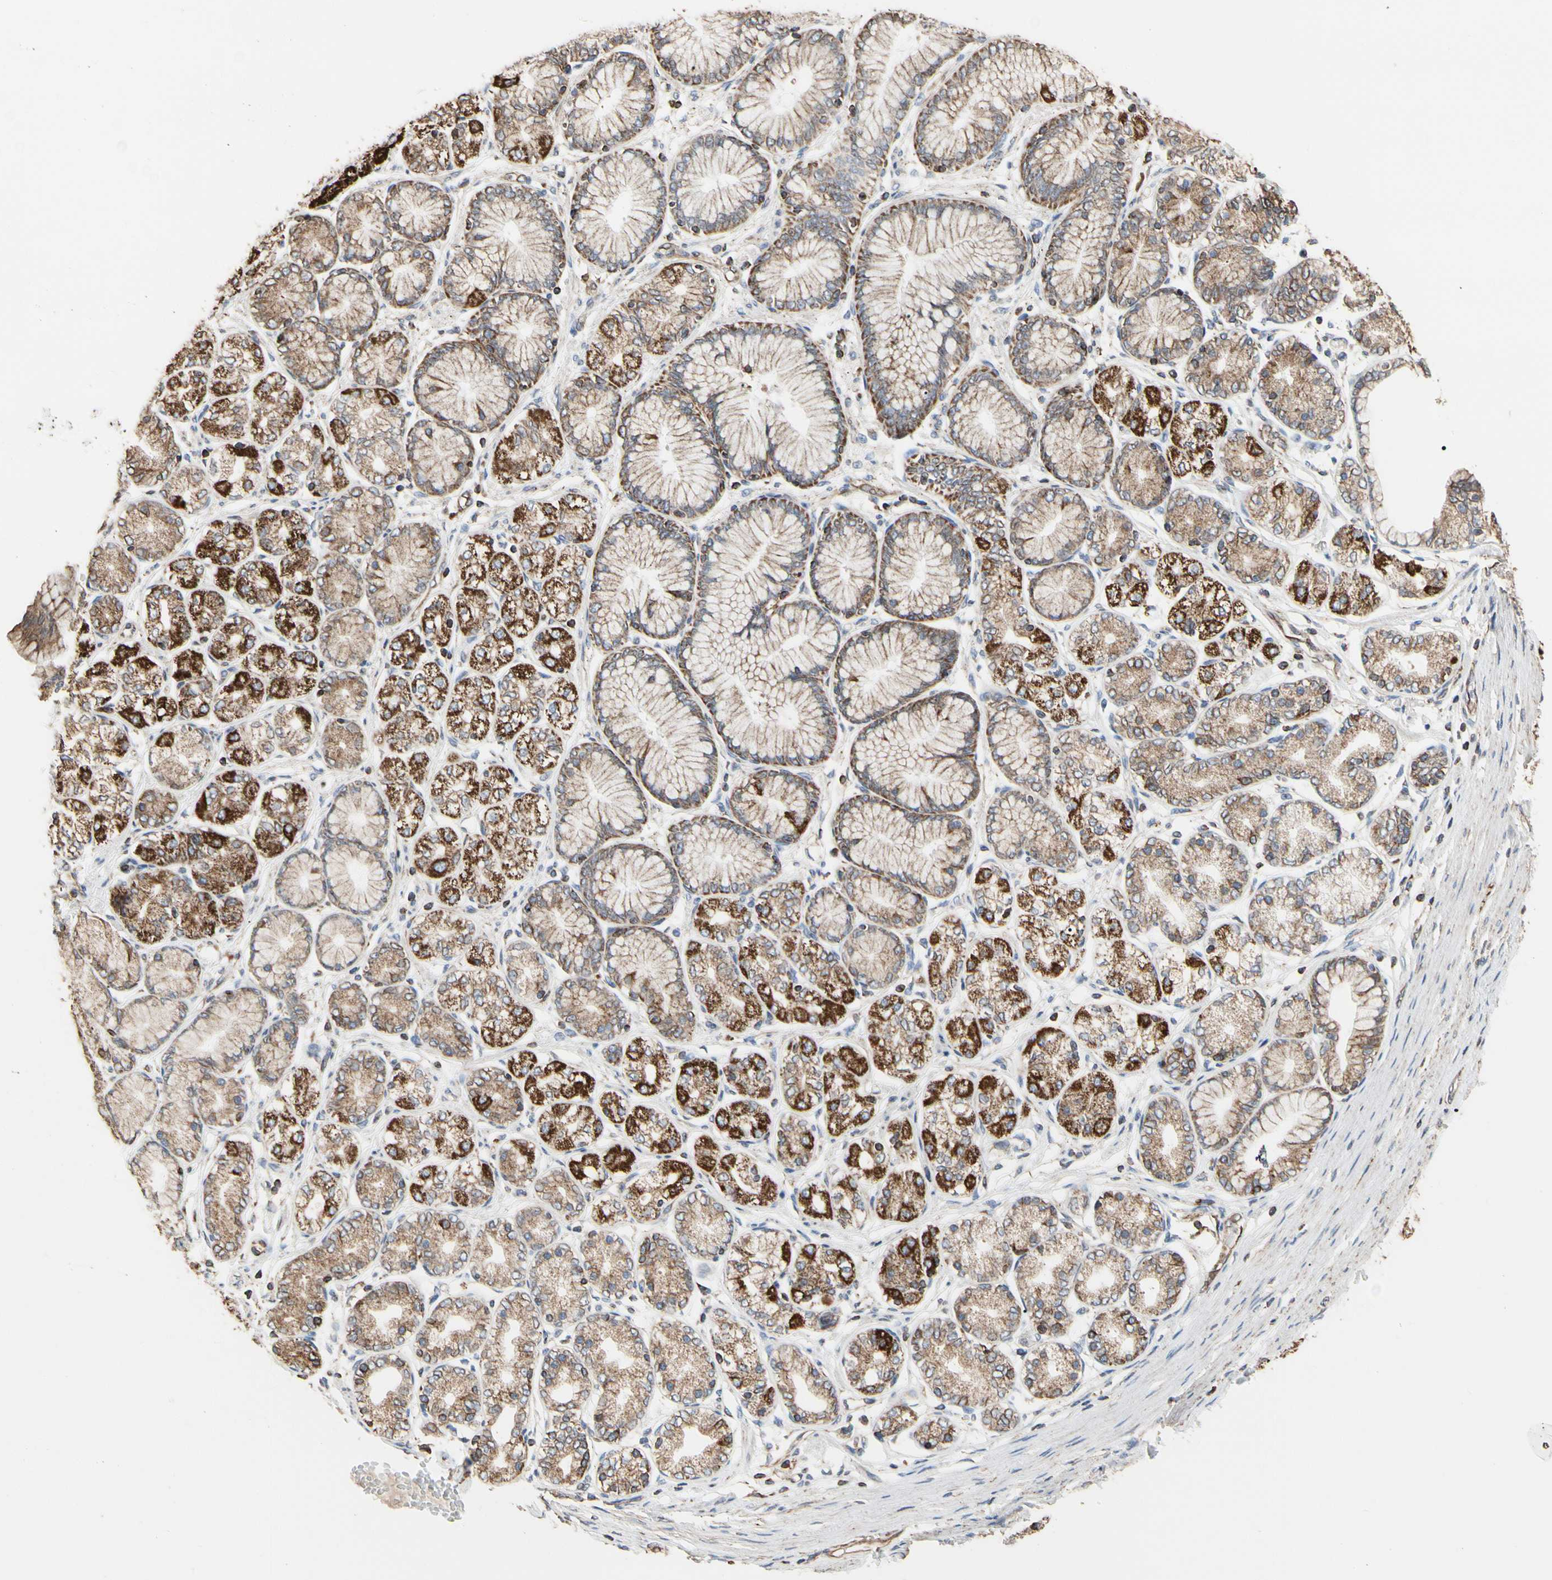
{"staining": {"intensity": "strong", "quantity": "<25%", "location": "cytoplasmic/membranous"}, "tissue": "stomach cancer", "cell_type": "Tumor cells", "image_type": "cancer", "snomed": [{"axis": "morphology", "description": "Normal tissue, NOS"}, {"axis": "morphology", "description": "Adenocarcinoma, NOS"}, {"axis": "topography", "description": "Stomach, upper"}, {"axis": "topography", "description": "Stomach"}], "caption": "Protein staining exhibits strong cytoplasmic/membranous expression in about <25% of tumor cells in adenocarcinoma (stomach).", "gene": "TUBA1A", "patient": {"sex": "female", "age": 65}}